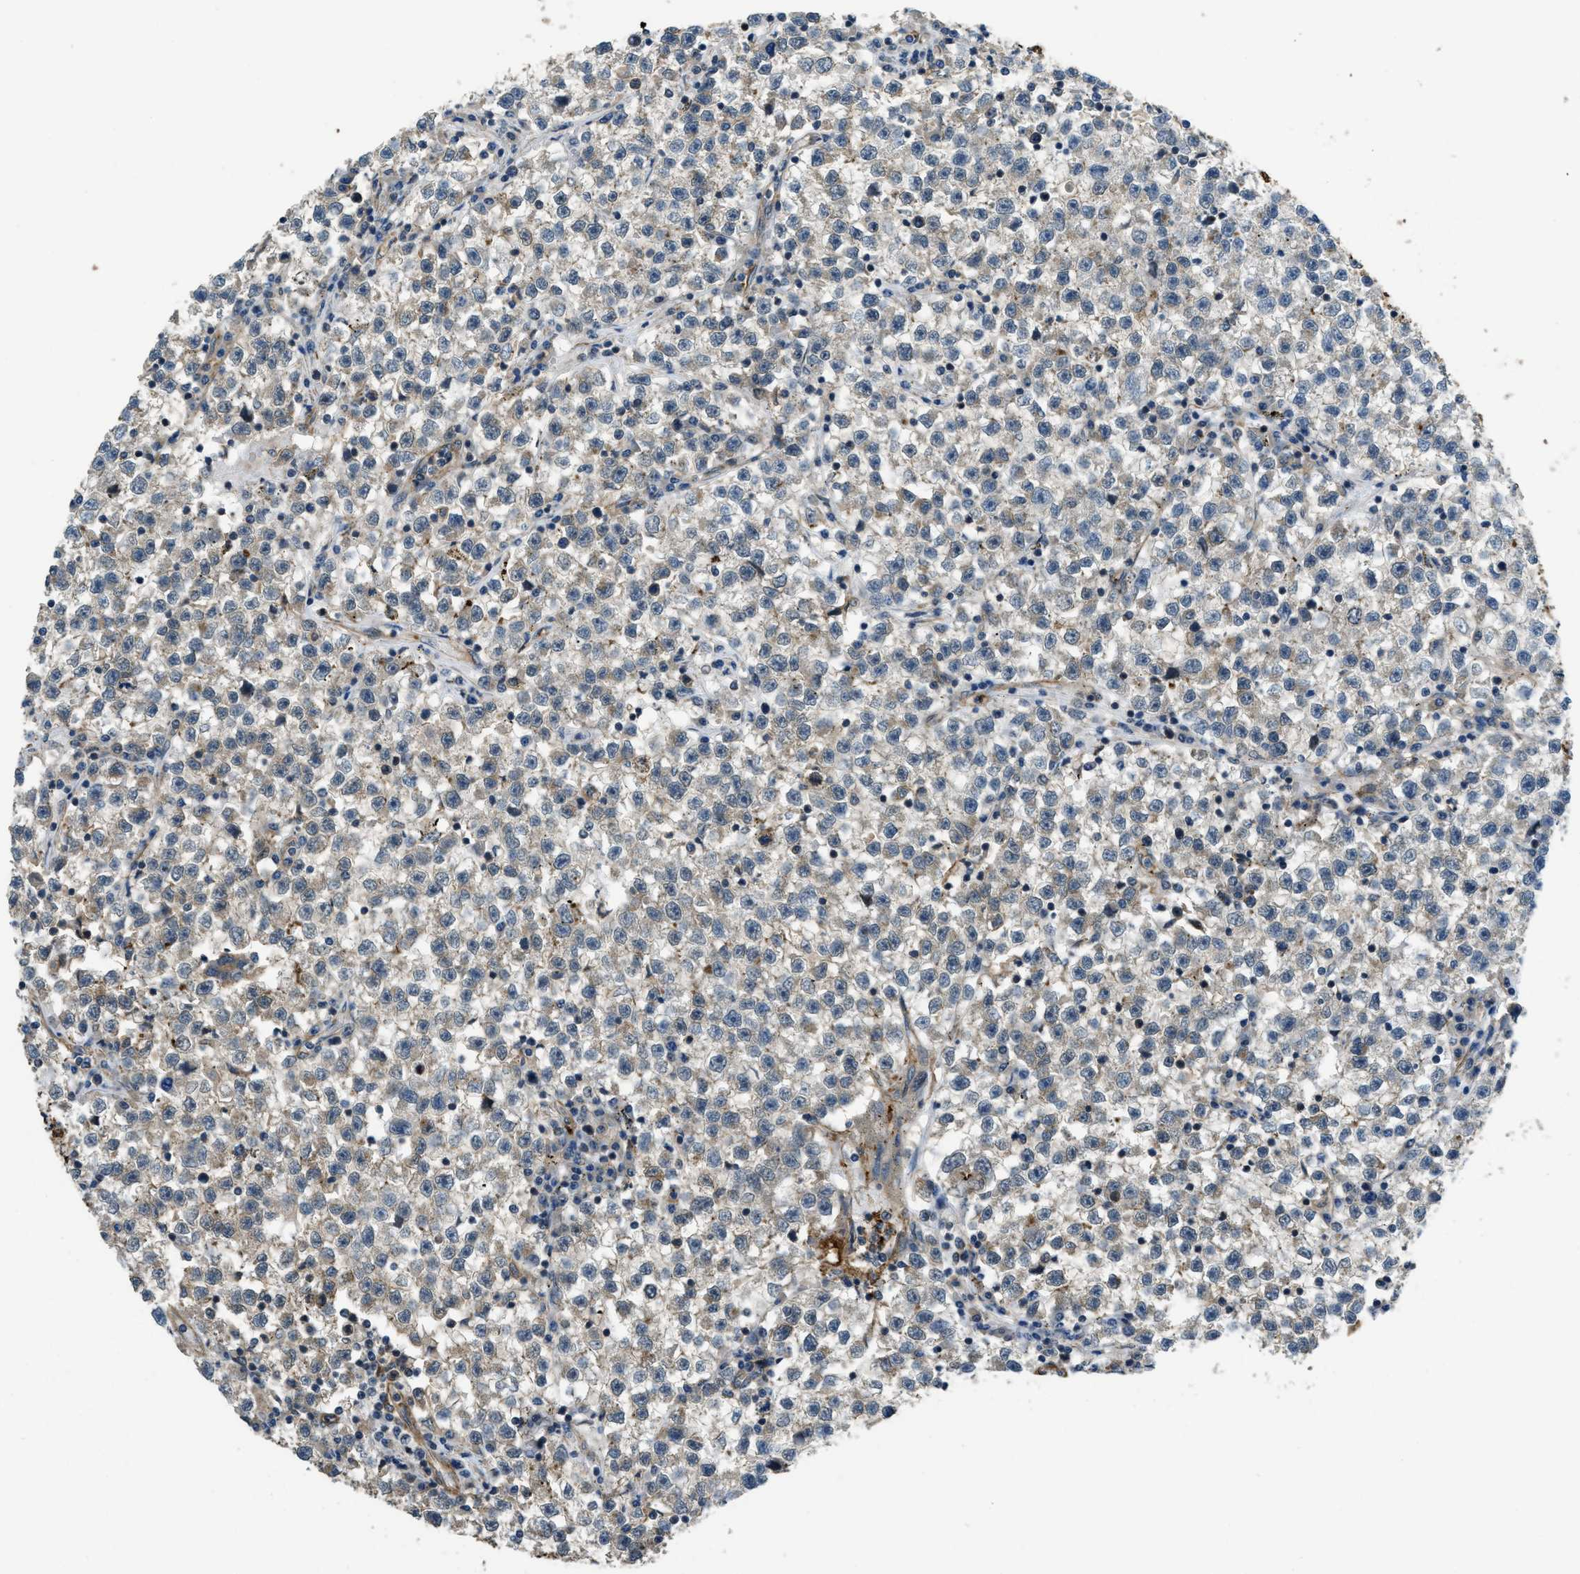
{"staining": {"intensity": "weak", "quantity": "25%-75%", "location": "cytoplasmic/membranous"}, "tissue": "testis cancer", "cell_type": "Tumor cells", "image_type": "cancer", "snomed": [{"axis": "morphology", "description": "Seminoma, NOS"}, {"axis": "topography", "description": "Testis"}], "caption": "Weak cytoplasmic/membranous protein expression is appreciated in approximately 25%-75% of tumor cells in testis seminoma. (DAB (3,3'-diaminobenzidine) IHC, brown staining for protein, blue staining for nuclei).", "gene": "CGN", "patient": {"sex": "male", "age": 22}}